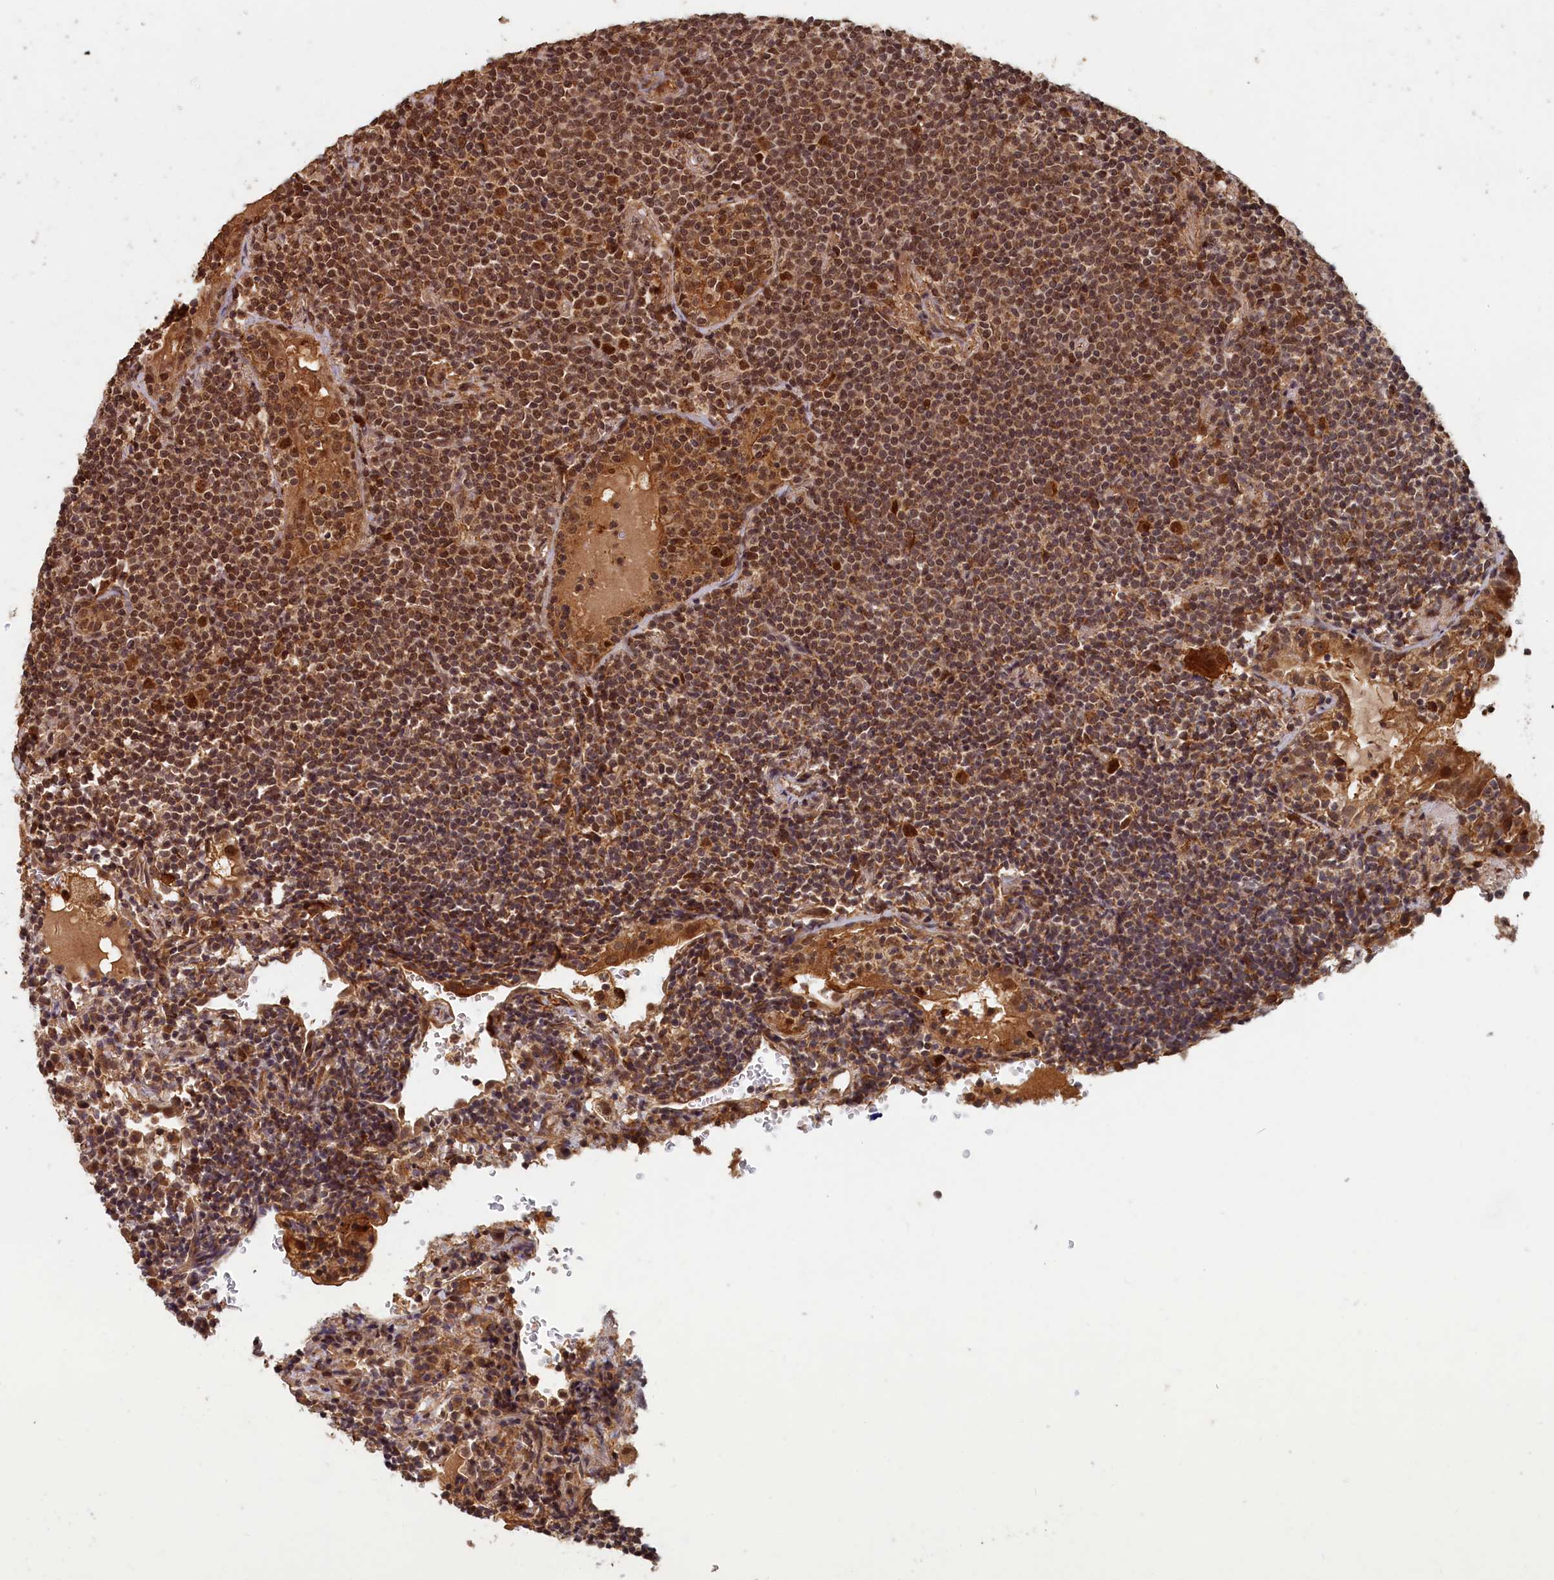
{"staining": {"intensity": "moderate", "quantity": ">75%", "location": "cytoplasmic/membranous,nuclear"}, "tissue": "lymphoma", "cell_type": "Tumor cells", "image_type": "cancer", "snomed": [{"axis": "morphology", "description": "Malignant lymphoma, non-Hodgkin's type, Low grade"}, {"axis": "topography", "description": "Lung"}], "caption": "A medium amount of moderate cytoplasmic/membranous and nuclear positivity is appreciated in about >75% of tumor cells in low-grade malignant lymphoma, non-Hodgkin's type tissue.", "gene": "BRCA1", "patient": {"sex": "female", "age": 71}}